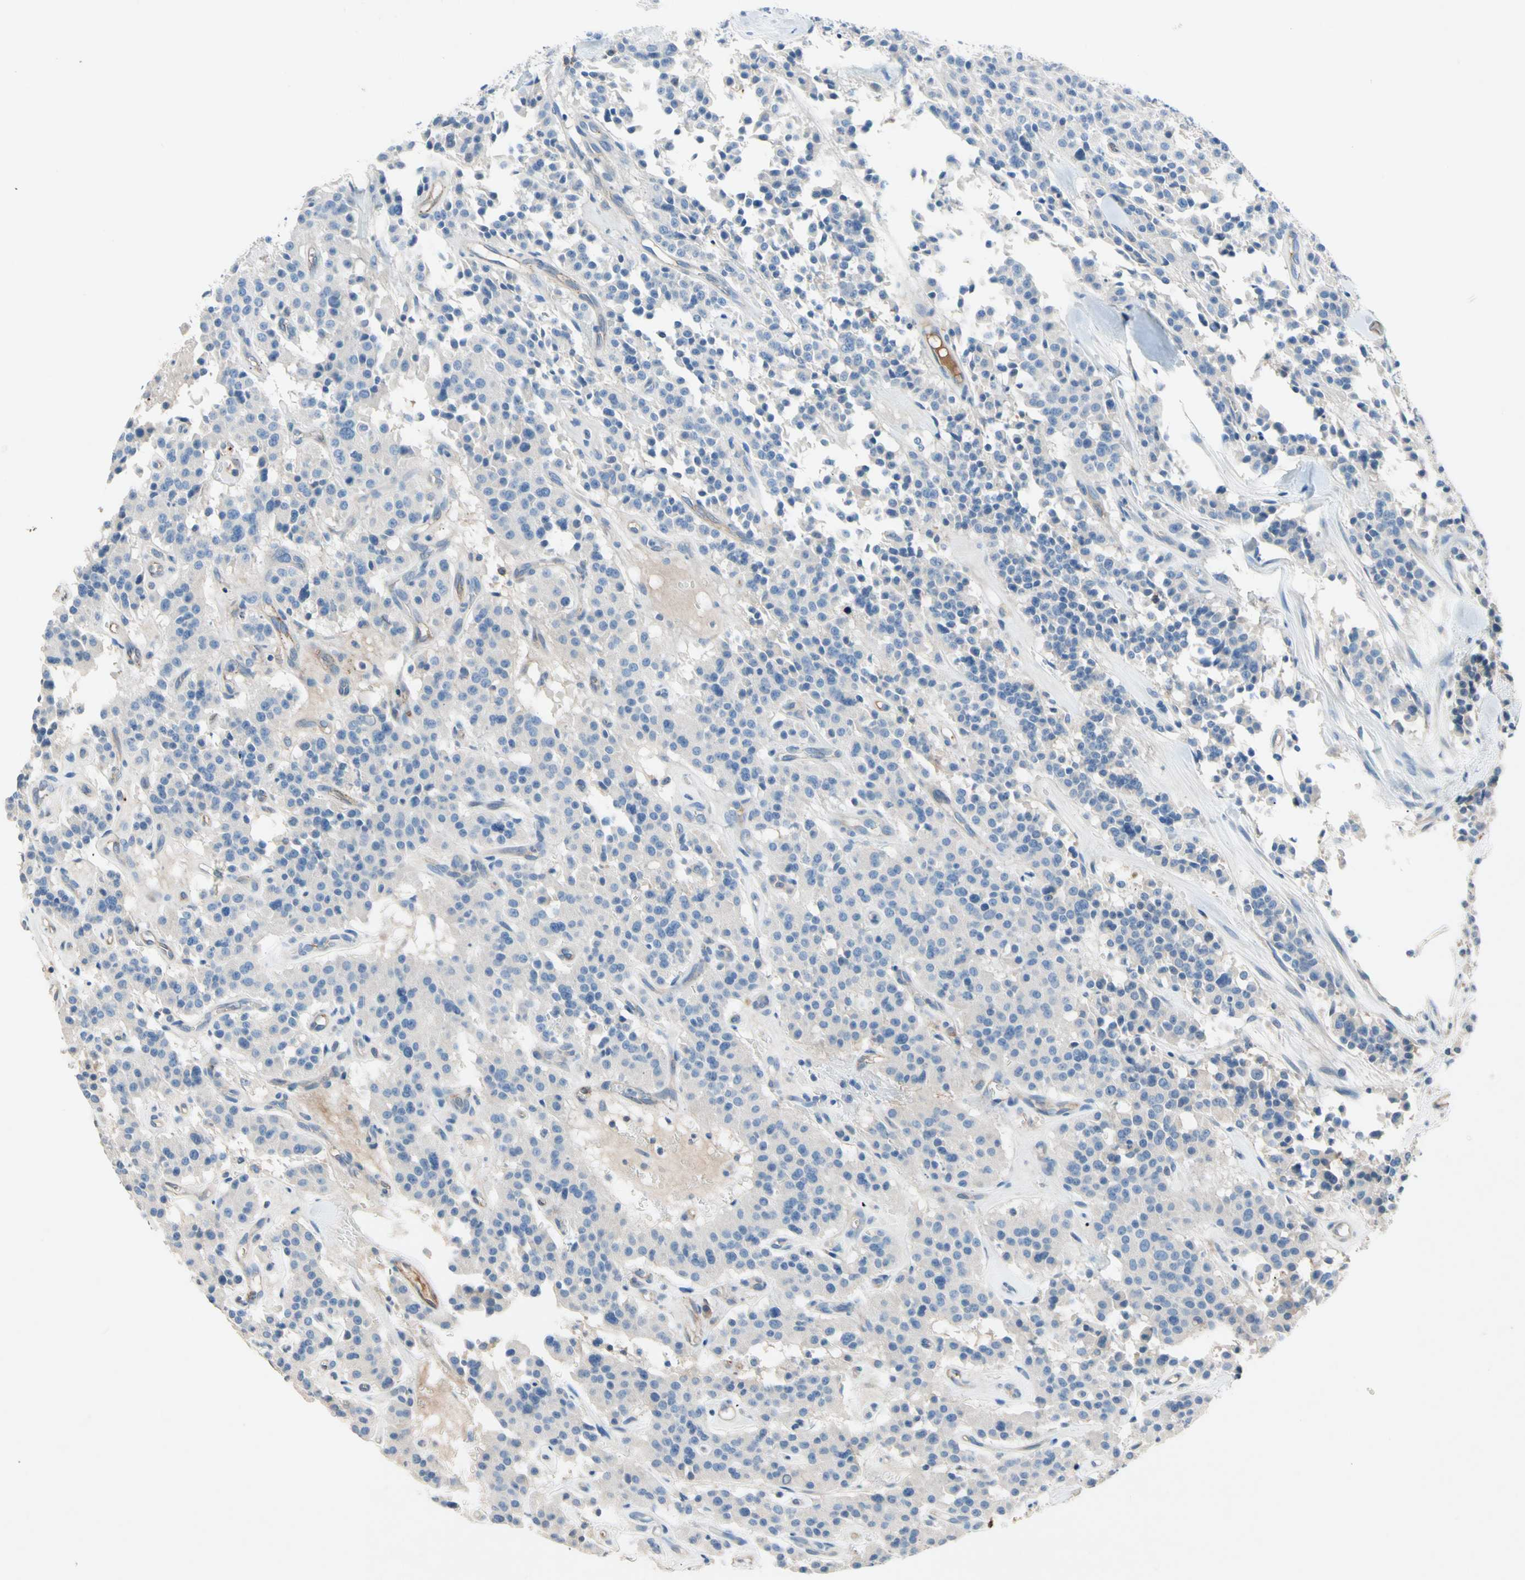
{"staining": {"intensity": "negative", "quantity": "none", "location": "none"}, "tissue": "carcinoid", "cell_type": "Tumor cells", "image_type": "cancer", "snomed": [{"axis": "morphology", "description": "Carcinoid, malignant, NOS"}, {"axis": "topography", "description": "Lung"}], "caption": "High power microscopy image of an immunohistochemistry image of carcinoid, revealing no significant positivity in tumor cells. (Brightfield microscopy of DAB (3,3'-diaminobenzidine) immunohistochemistry (IHC) at high magnification).", "gene": "NDFIP2", "patient": {"sex": "male", "age": 30}}